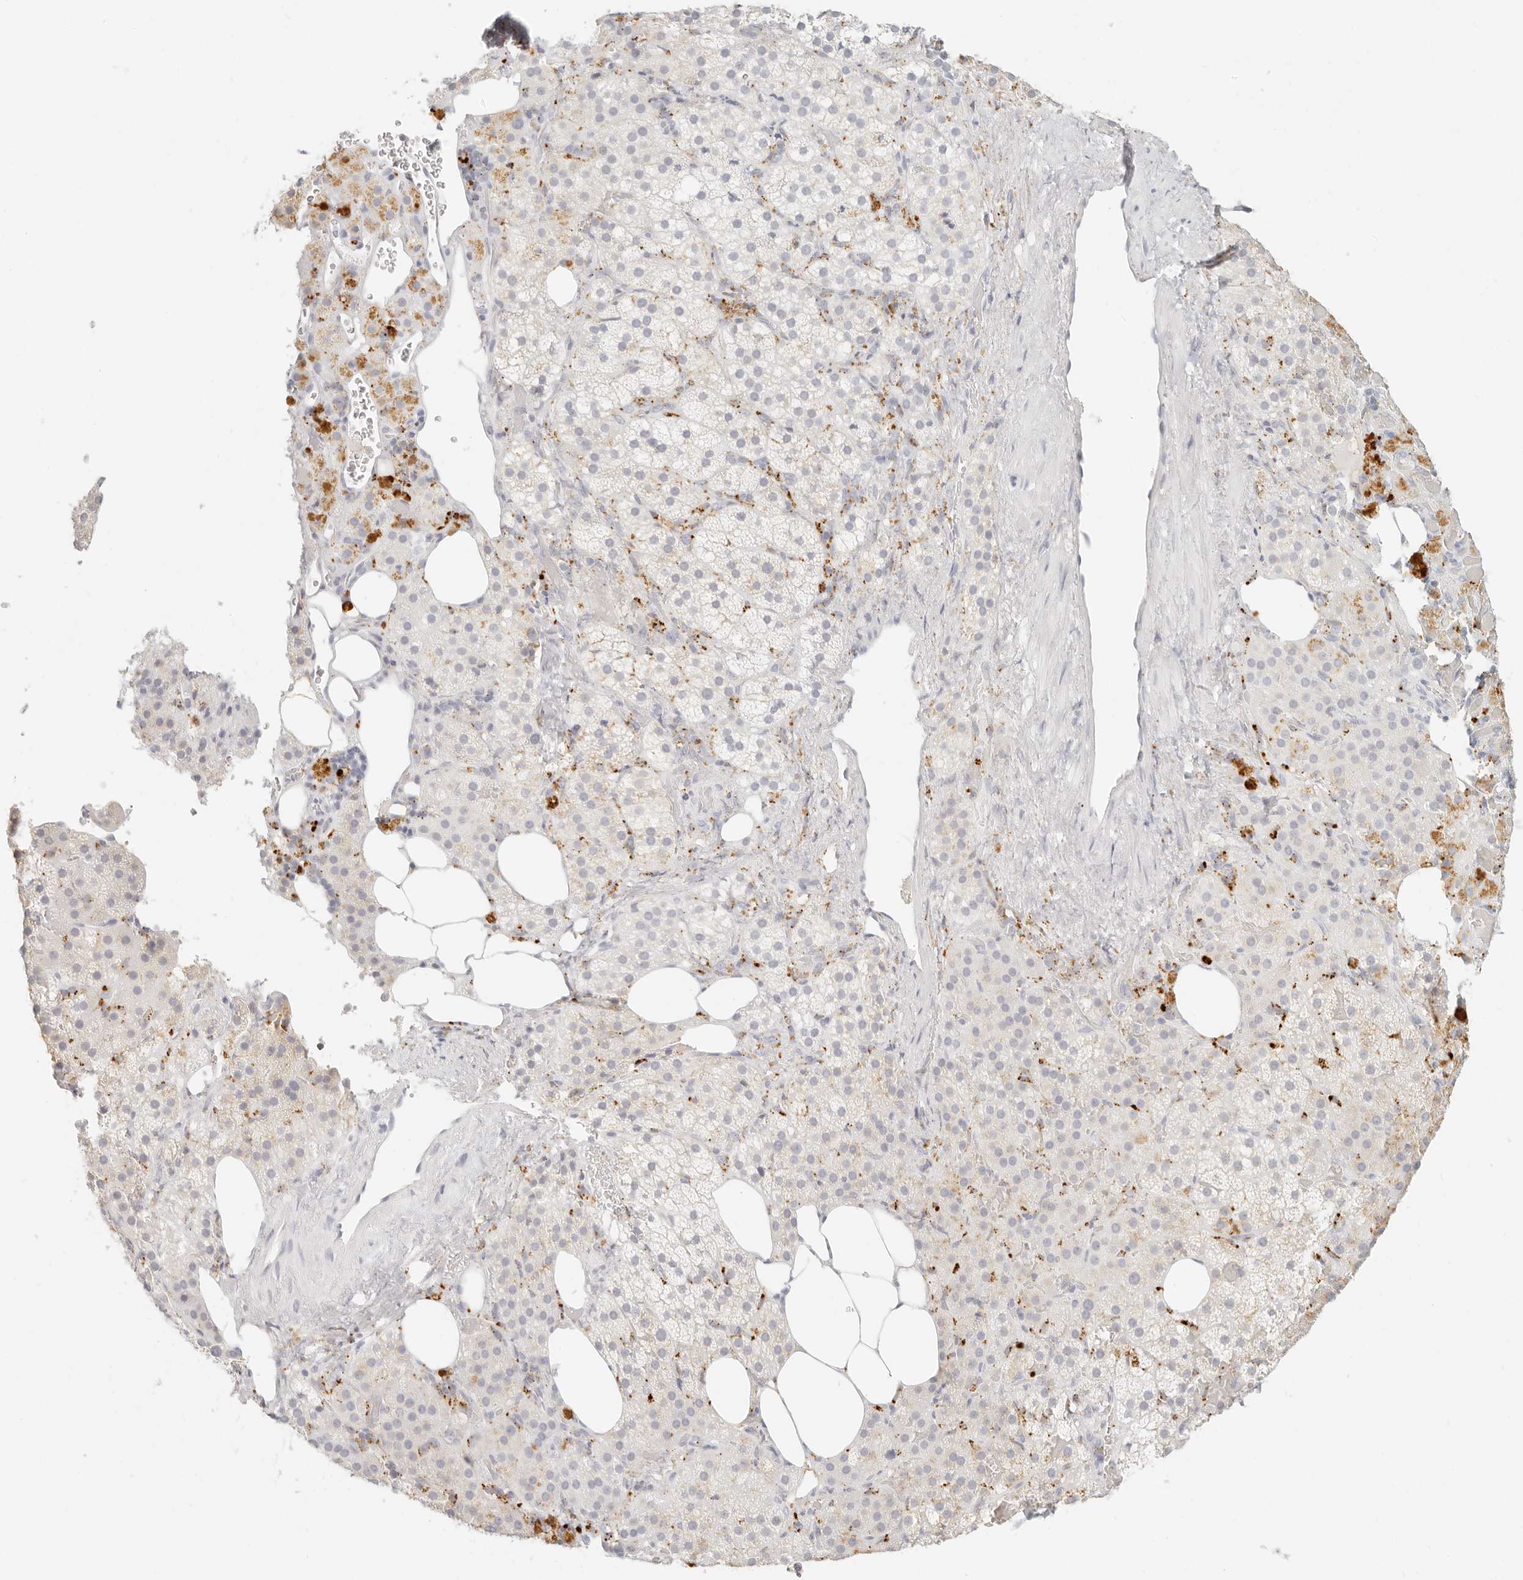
{"staining": {"intensity": "weak", "quantity": "<25%", "location": "cytoplasmic/membranous"}, "tissue": "adrenal gland", "cell_type": "Glandular cells", "image_type": "normal", "snomed": [{"axis": "morphology", "description": "Normal tissue, NOS"}, {"axis": "topography", "description": "Adrenal gland"}], "caption": "DAB immunohistochemical staining of normal adrenal gland demonstrates no significant expression in glandular cells. (DAB (3,3'-diaminobenzidine) immunohistochemistry with hematoxylin counter stain).", "gene": "RNASET2", "patient": {"sex": "female", "age": 59}}